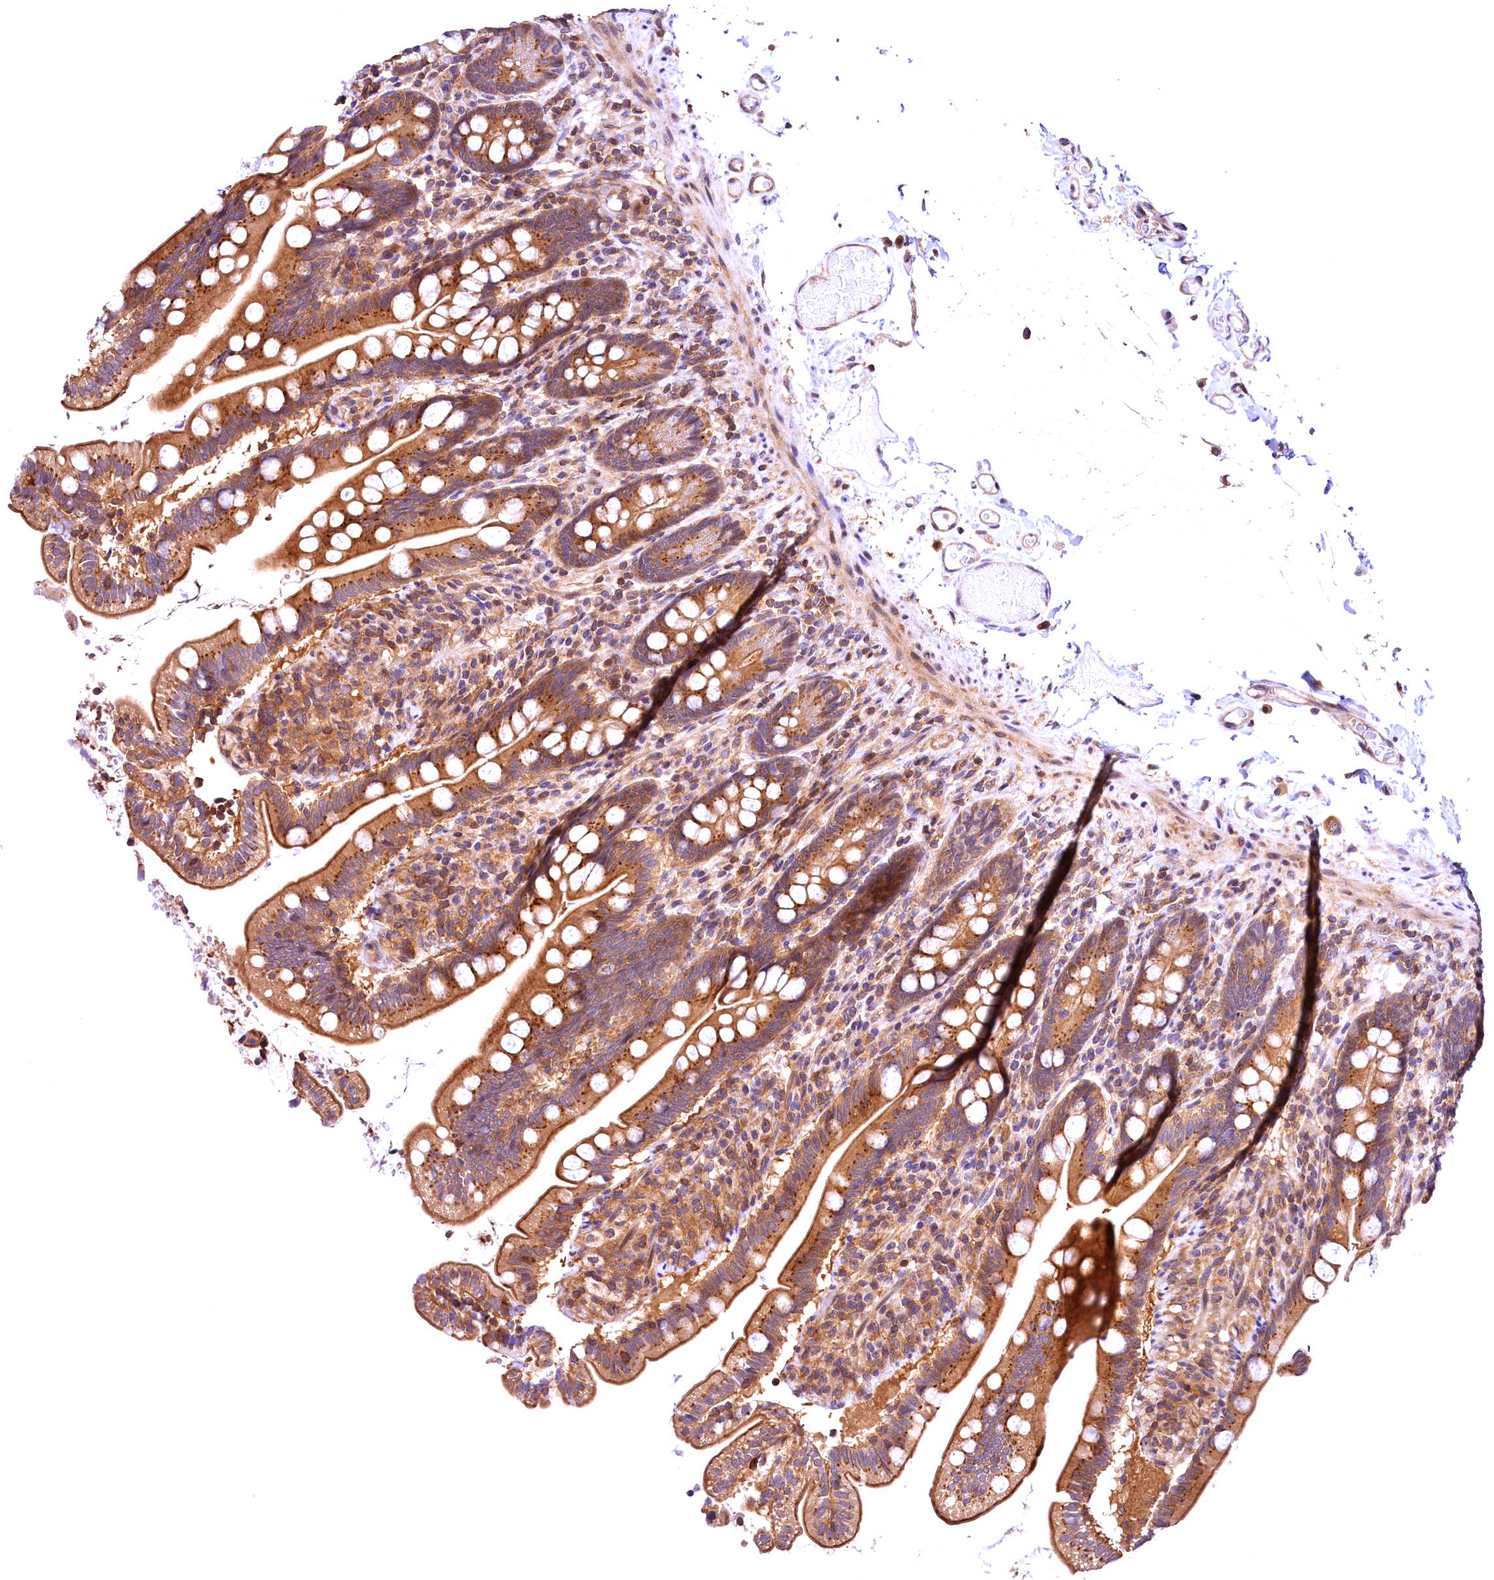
{"staining": {"intensity": "moderate", "quantity": ">75%", "location": "cytoplasmic/membranous"}, "tissue": "small intestine", "cell_type": "Glandular cells", "image_type": "normal", "snomed": [{"axis": "morphology", "description": "Normal tissue, NOS"}, {"axis": "topography", "description": "Small intestine"}], "caption": "IHC image of normal human small intestine stained for a protein (brown), which demonstrates medium levels of moderate cytoplasmic/membranous expression in approximately >75% of glandular cells.", "gene": "CHORDC1", "patient": {"sex": "female", "age": 64}}